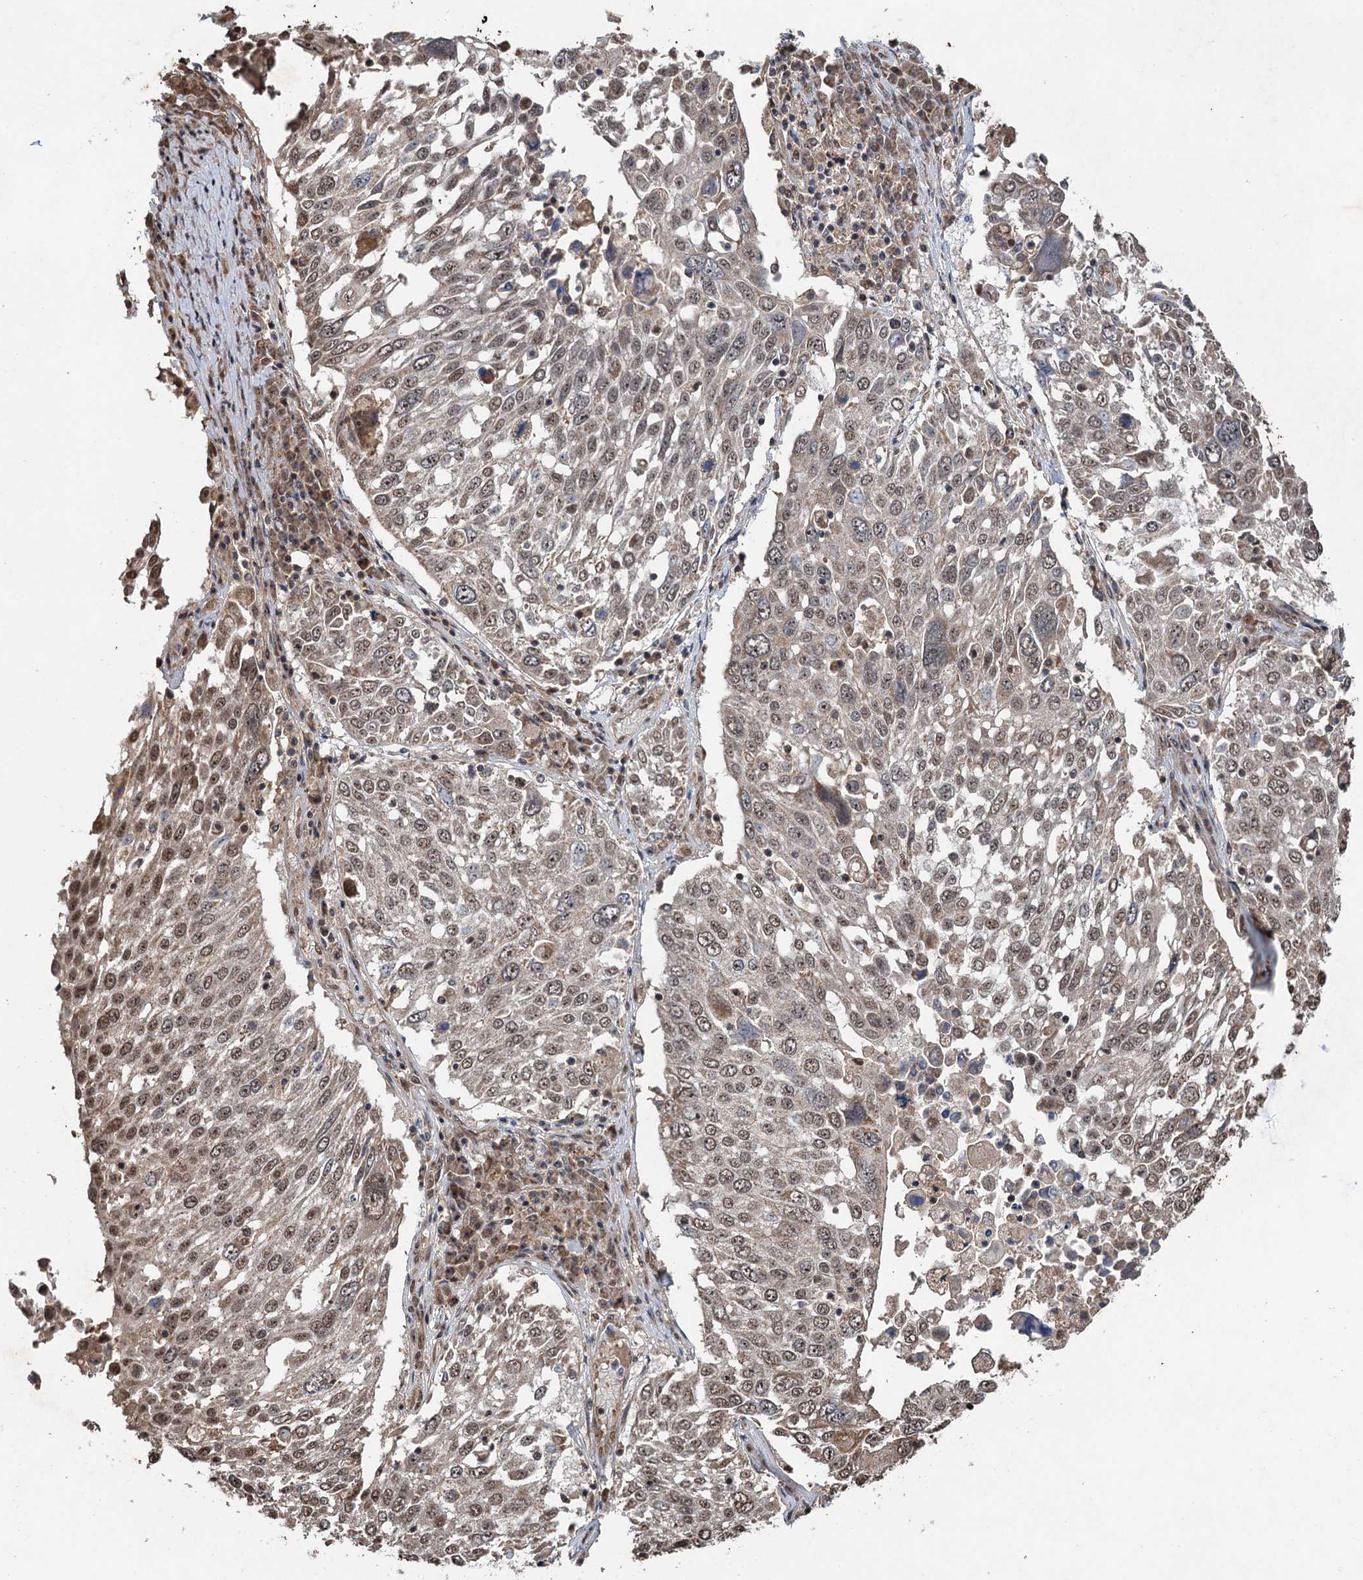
{"staining": {"intensity": "moderate", "quantity": ">75%", "location": "cytoplasmic/membranous,nuclear"}, "tissue": "lung cancer", "cell_type": "Tumor cells", "image_type": "cancer", "snomed": [{"axis": "morphology", "description": "Squamous cell carcinoma, NOS"}, {"axis": "topography", "description": "Lung"}], "caption": "High-magnification brightfield microscopy of lung squamous cell carcinoma stained with DAB (3,3'-diaminobenzidine) (brown) and counterstained with hematoxylin (blue). tumor cells exhibit moderate cytoplasmic/membranous and nuclear staining is appreciated in approximately>75% of cells. The protein of interest is stained brown, and the nuclei are stained in blue (DAB (3,3'-diaminobenzidine) IHC with brightfield microscopy, high magnification).", "gene": "REP15", "patient": {"sex": "male", "age": 65}}